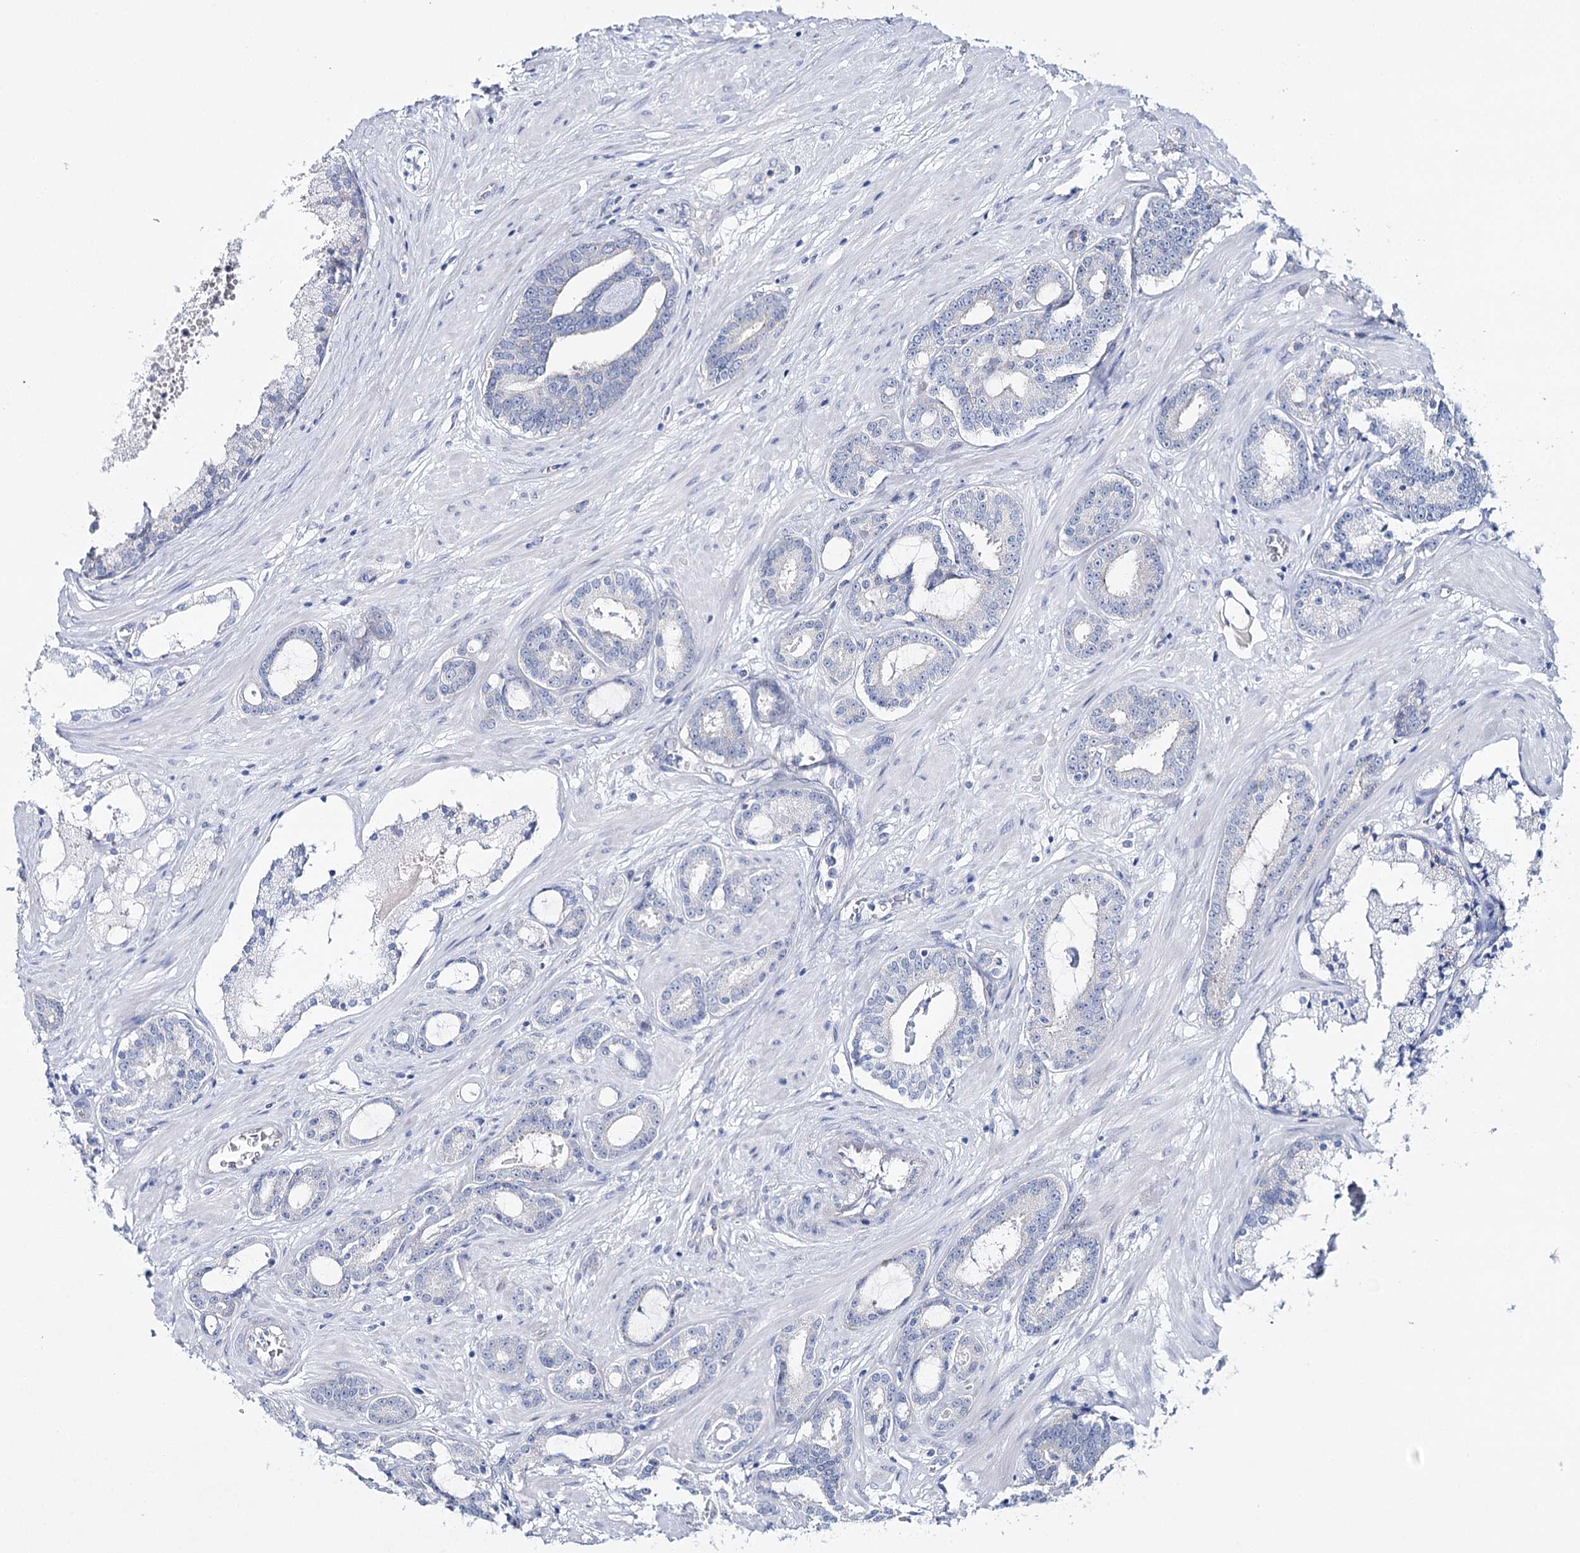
{"staining": {"intensity": "negative", "quantity": "none", "location": "none"}, "tissue": "prostate cancer", "cell_type": "Tumor cells", "image_type": "cancer", "snomed": [{"axis": "morphology", "description": "Adenocarcinoma, High grade"}, {"axis": "topography", "description": "Prostate"}], "caption": "Tumor cells show no significant positivity in prostate adenocarcinoma (high-grade).", "gene": "CSN3", "patient": {"sex": "male", "age": 58}}